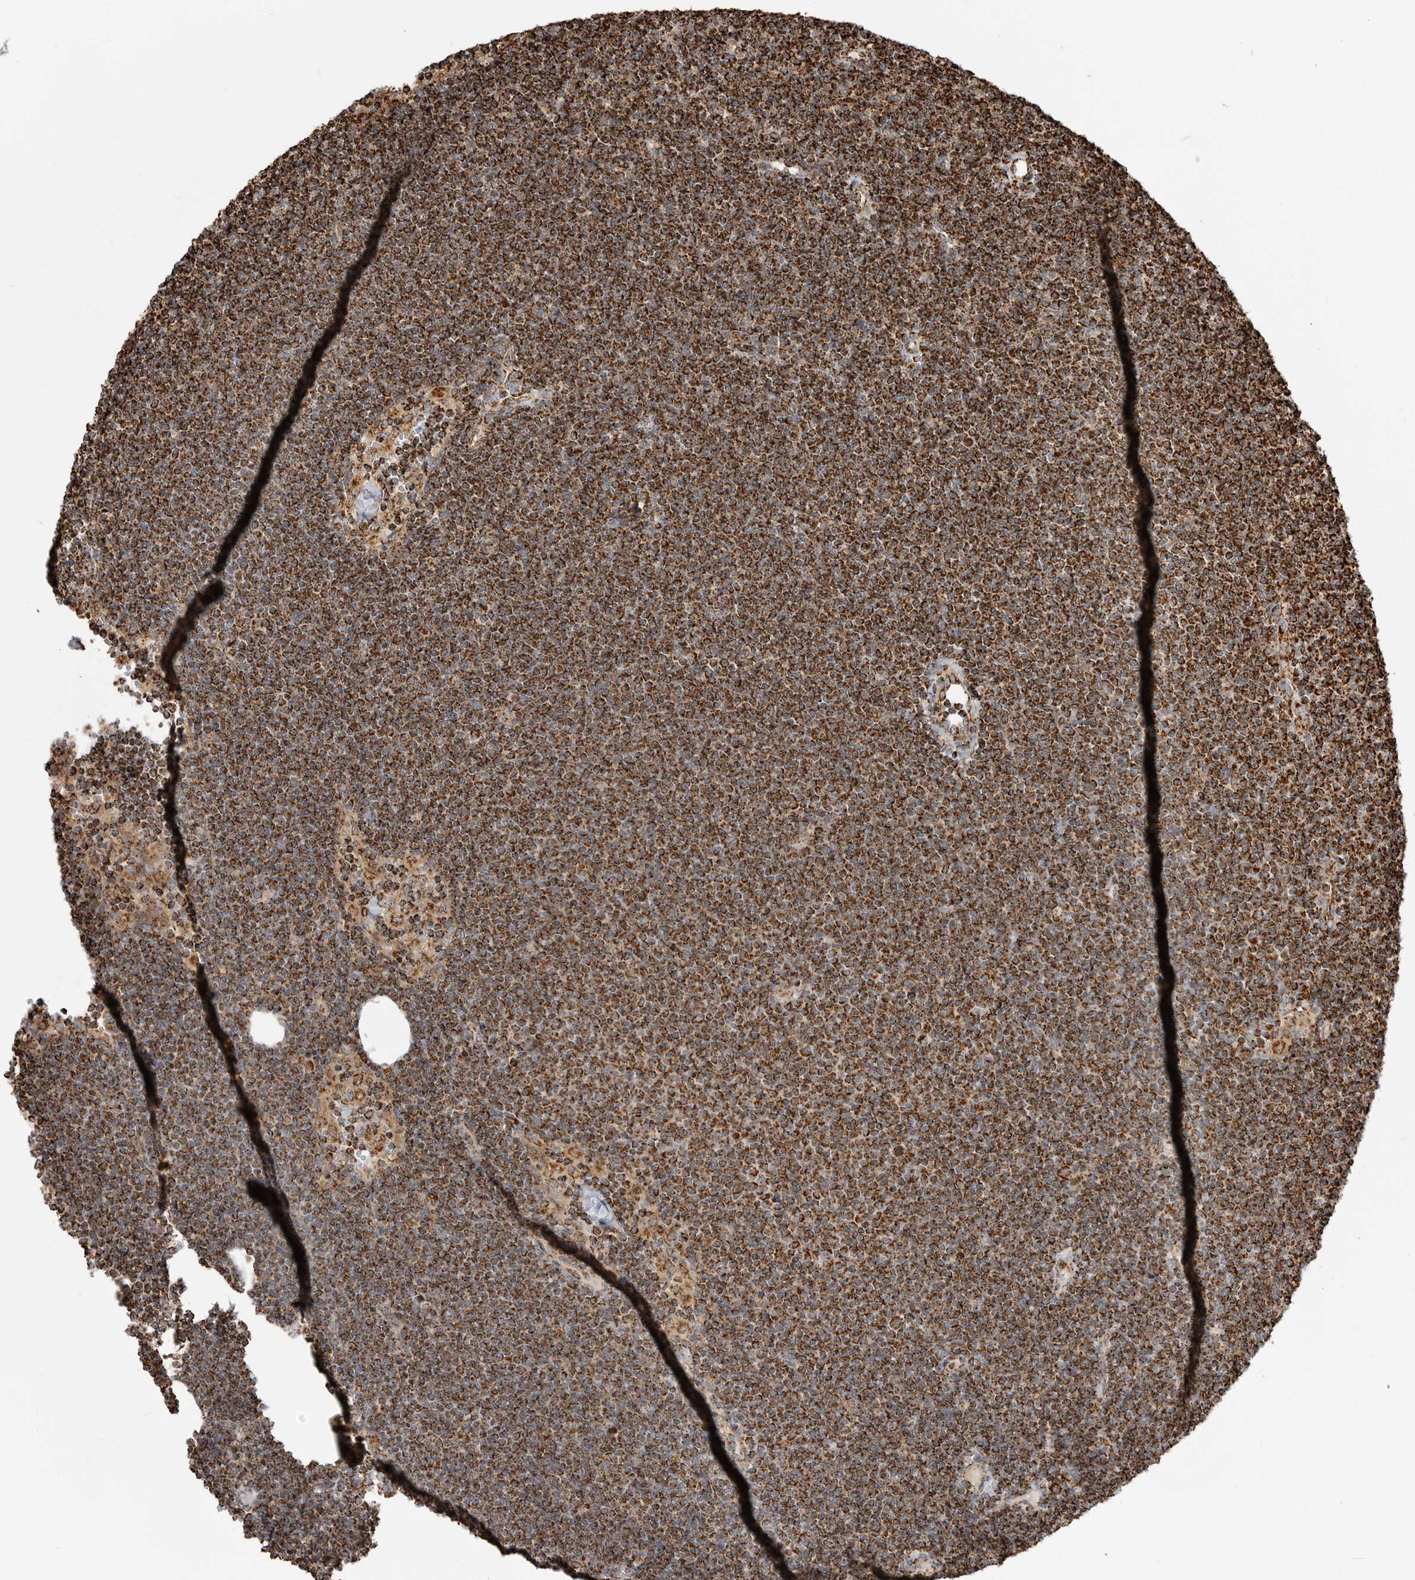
{"staining": {"intensity": "strong", "quantity": ">75%", "location": "cytoplasmic/membranous"}, "tissue": "lymphoma", "cell_type": "Tumor cells", "image_type": "cancer", "snomed": [{"axis": "morphology", "description": "Malignant lymphoma, non-Hodgkin's type, Low grade"}, {"axis": "topography", "description": "Lymph node"}], "caption": "Malignant lymphoma, non-Hodgkin's type (low-grade) stained for a protein (brown) demonstrates strong cytoplasmic/membranous positive positivity in approximately >75% of tumor cells.", "gene": "BMP2K", "patient": {"sex": "female", "age": 53}}